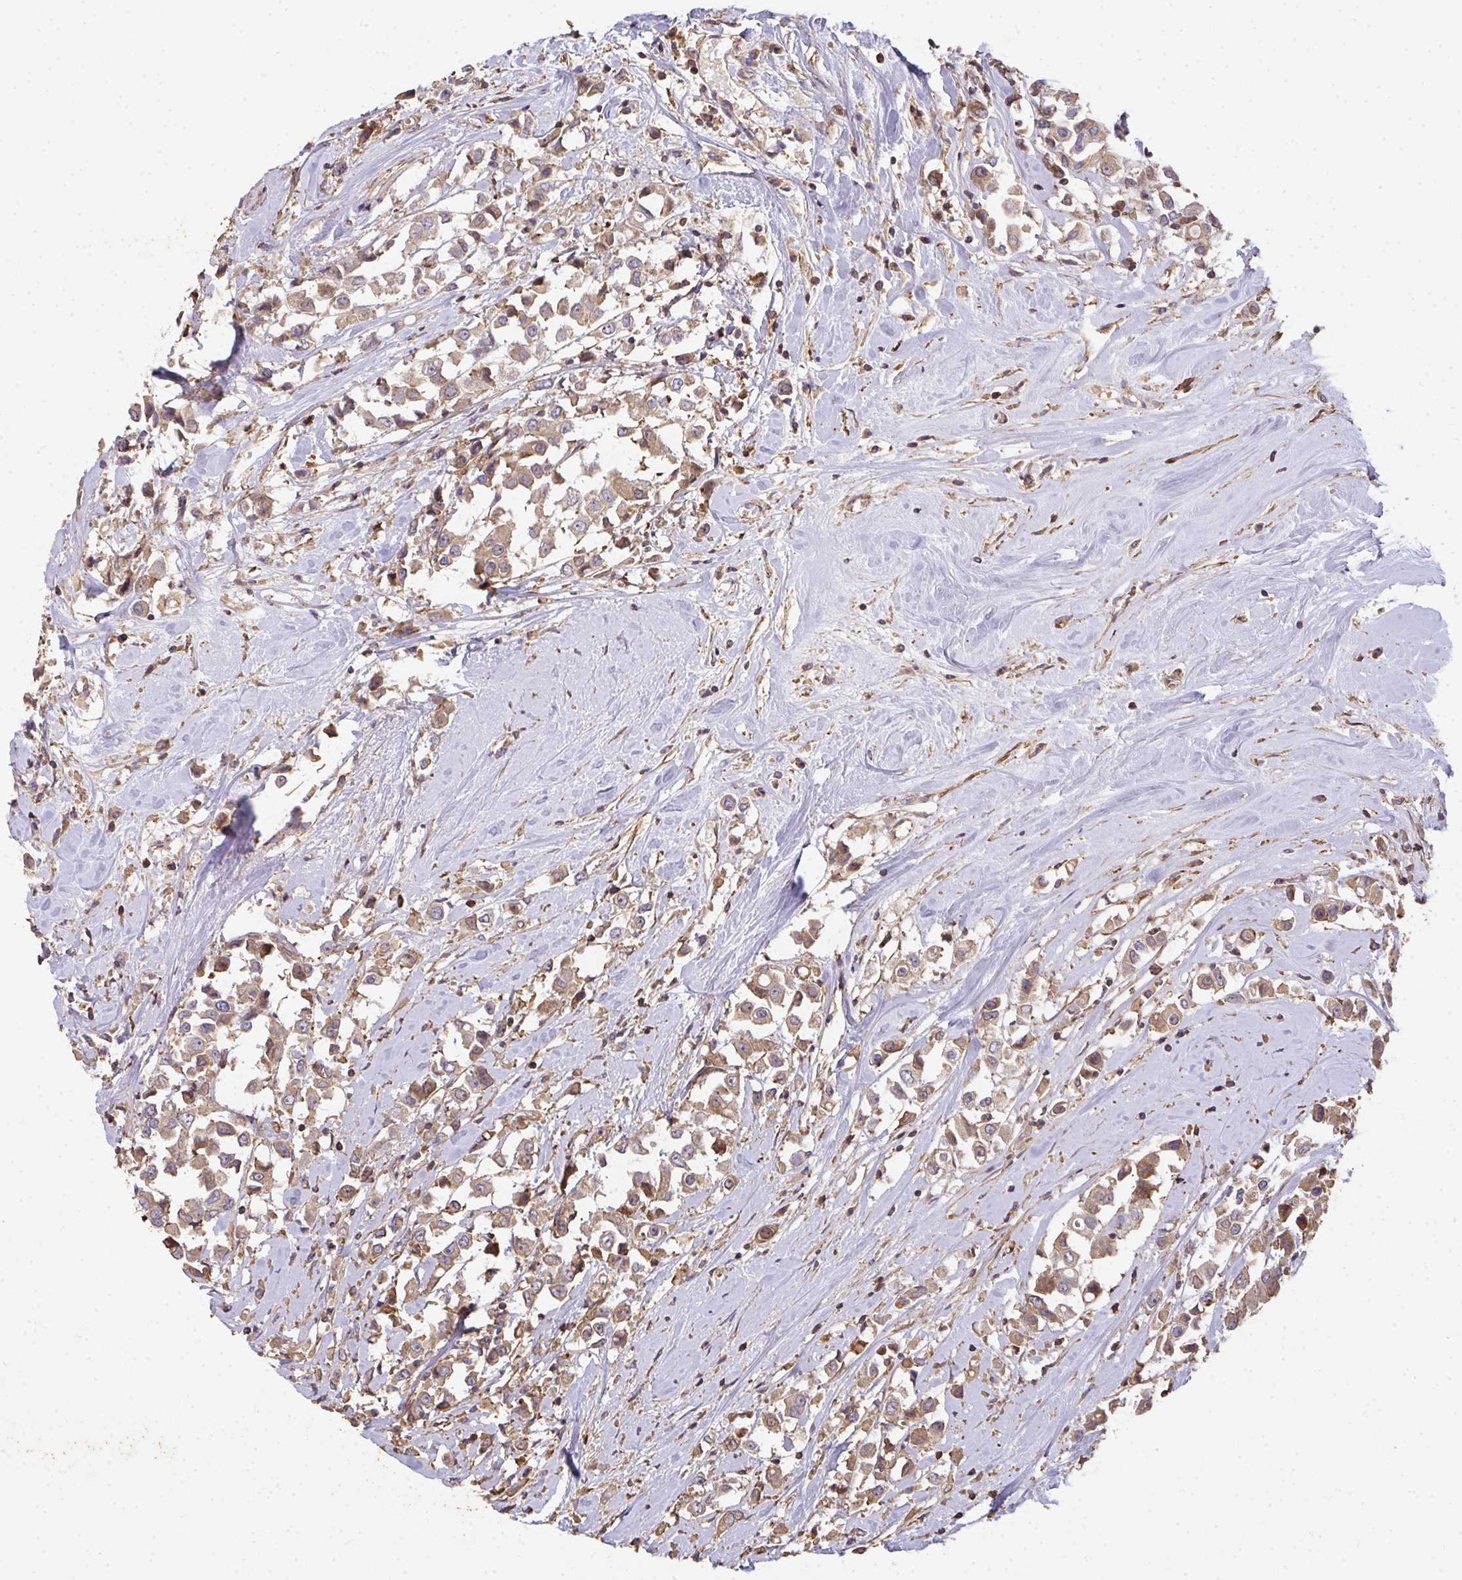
{"staining": {"intensity": "moderate", "quantity": ">75%", "location": "cytoplasmic/membranous"}, "tissue": "breast cancer", "cell_type": "Tumor cells", "image_type": "cancer", "snomed": [{"axis": "morphology", "description": "Duct carcinoma"}, {"axis": "topography", "description": "Breast"}], "caption": "Breast cancer stained for a protein (brown) reveals moderate cytoplasmic/membranous positive positivity in about >75% of tumor cells.", "gene": "TNMD", "patient": {"sex": "female", "age": 61}}